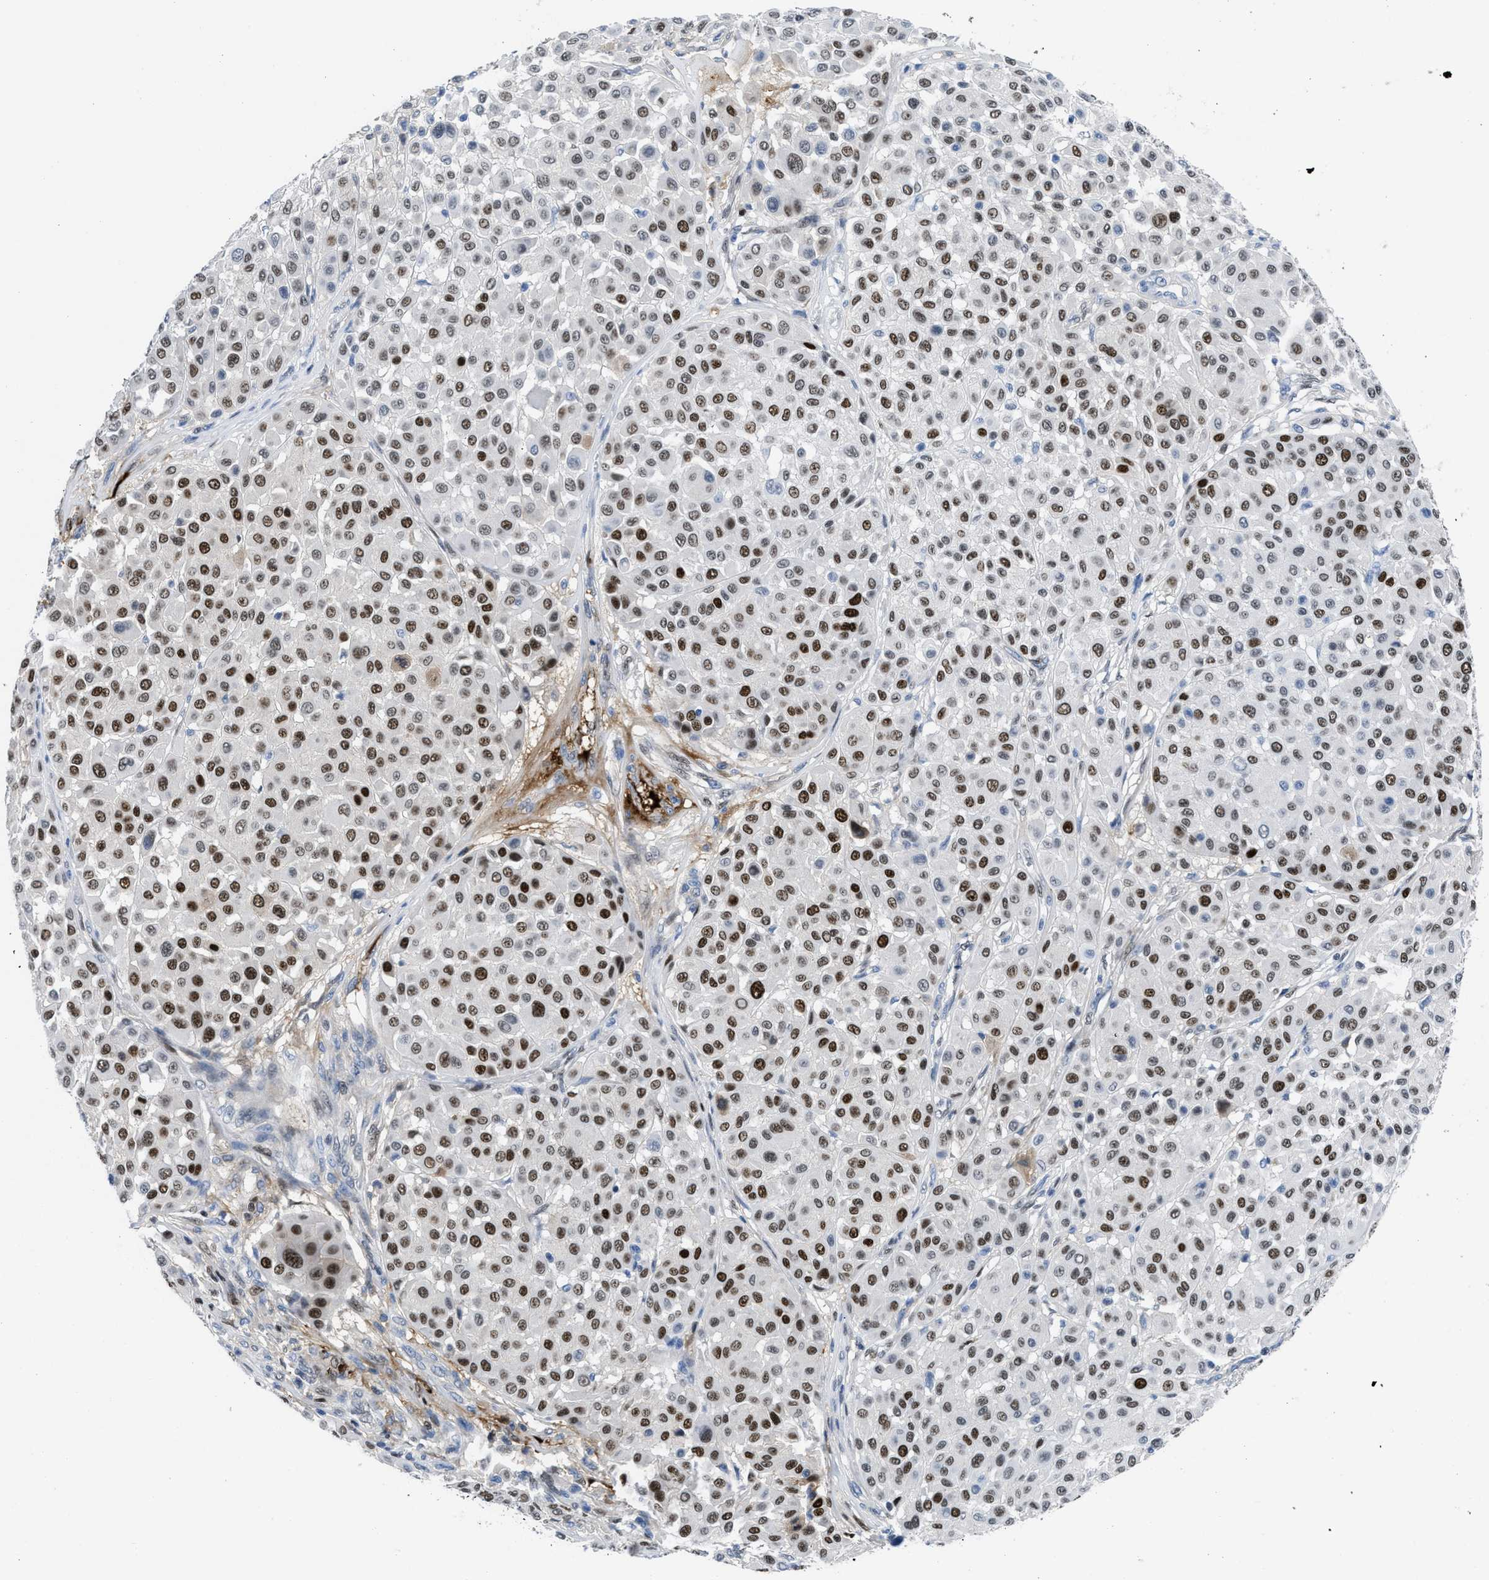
{"staining": {"intensity": "strong", "quantity": ">75%", "location": "nuclear"}, "tissue": "melanoma", "cell_type": "Tumor cells", "image_type": "cancer", "snomed": [{"axis": "morphology", "description": "Malignant melanoma, Metastatic site"}, {"axis": "topography", "description": "Soft tissue"}], "caption": "This is a histology image of immunohistochemistry staining of melanoma, which shows strong staining in the nuclear of tumor cells.", "gene": "LEF1", "patient": {"sex": "male", "age": 41}}